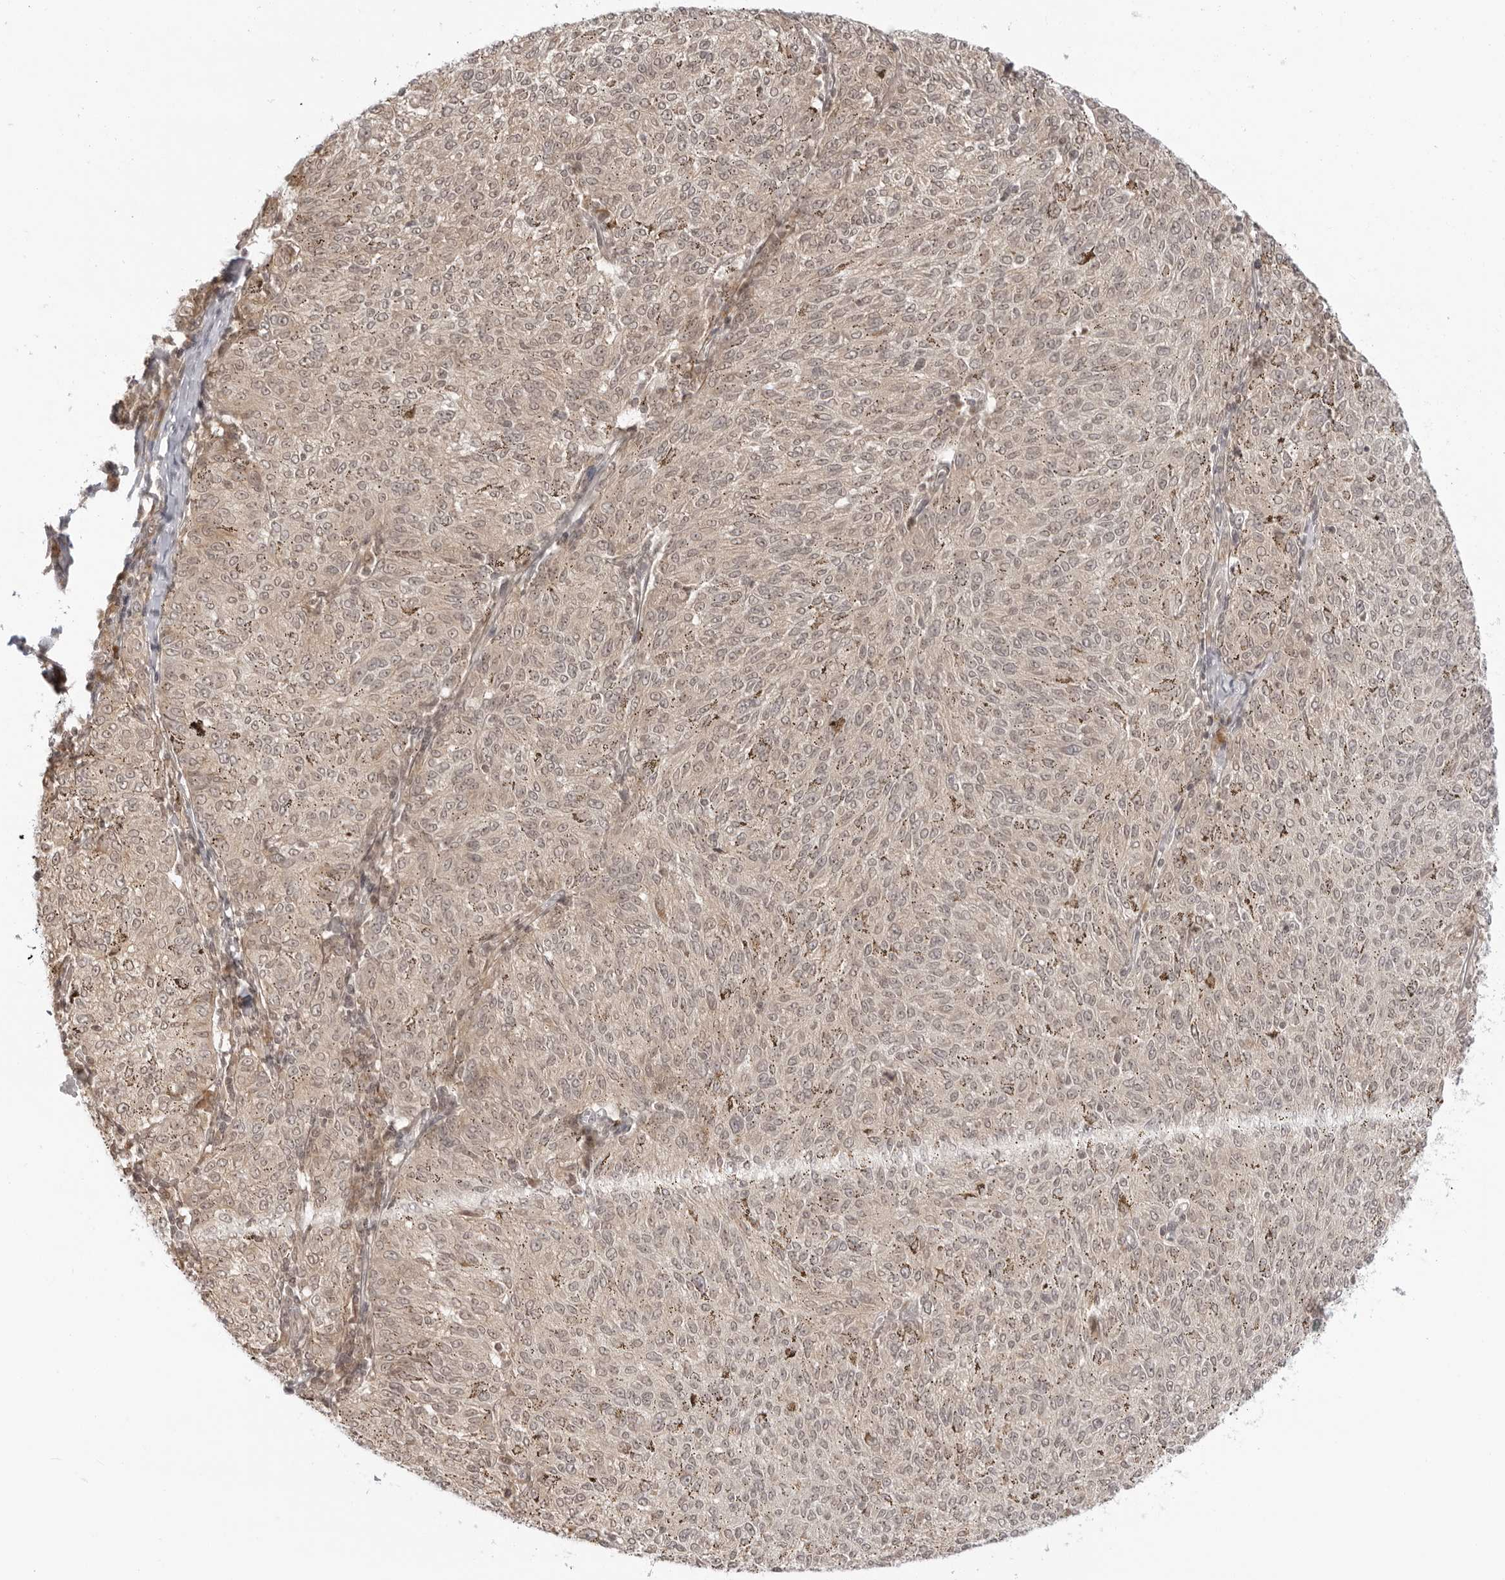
{"staining": {"intensity": "weak", "quantity": "<25%", "location": "cytoplasmic/membranous"}, "tissue": "melanoma", "cell_type": "Tumor cells", "image_type": "cancer", "snomed": [{"axis": "morphology", "description": "Malignant melanoma, NOS"}, {"axis": "topography", "description": "Skin"}], "caption": "Tumor cells show no significant positivity in malignant melanoma. (Brightfield microscopy of DAB IHC at high magnification).", "gene": "PRRC2C", "patient": {"sex": "female", "age": 72}}